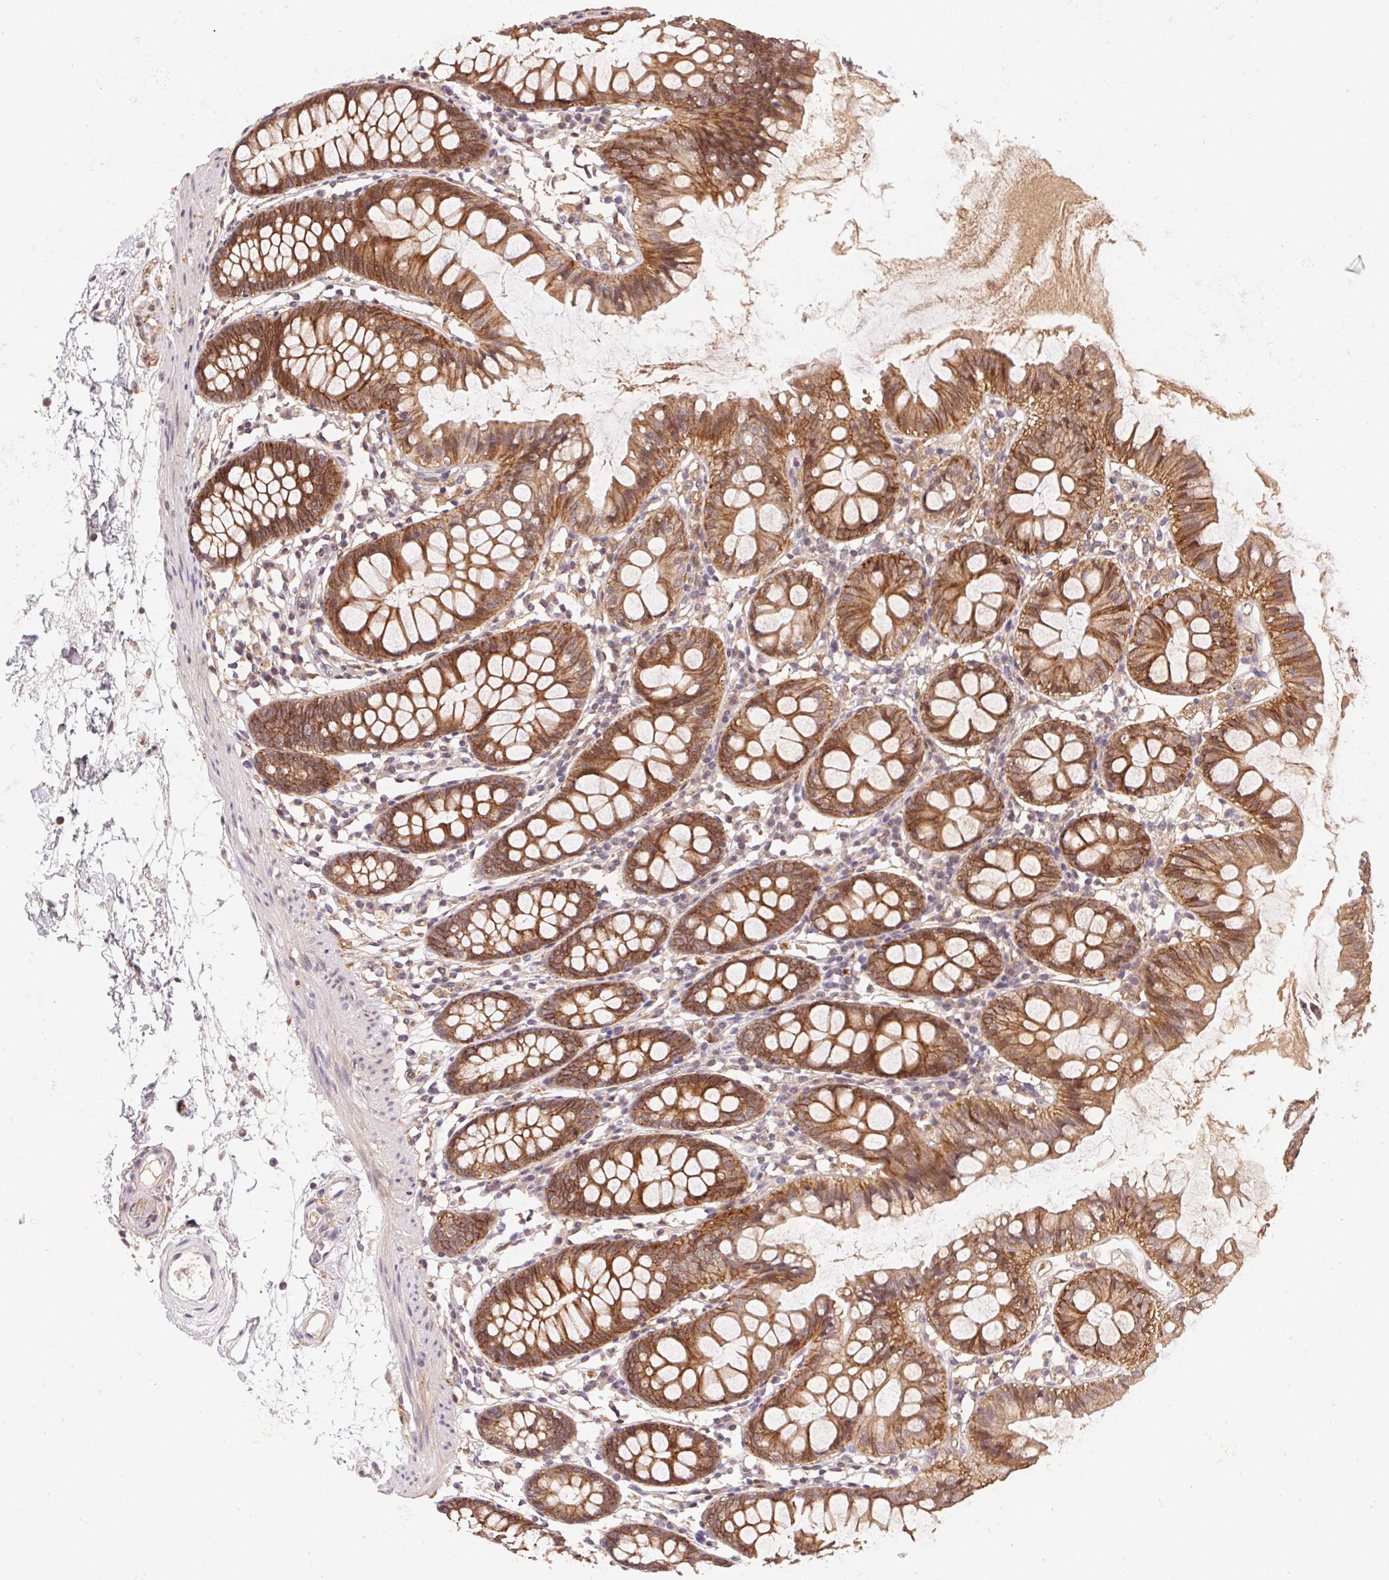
{"staining": {"intensity": "weak", "quantity": "<25%", "location": "cytoplasmic/membranous"}, "tissue": "colon", "cell_type": "Endothelial cells", "image_type": "normal", "snomed": [{"axis": "morphology", "description": "Normal tissue, NOS"}, {"axis": "topography", "description": "Colon"}], "caption": "A micrograph of colon stained for a protein demonstrates no brown staining in endothelial cells. Brightfield microscopy of immunohistochemistry (IHC) stained with DAB (3,3'-diaminobenzidine) (brown) and hematoxylin (blue), captured at high magnification.", "gene": "SLC52A2", "patient": {"sex": "female", "age": 84}}